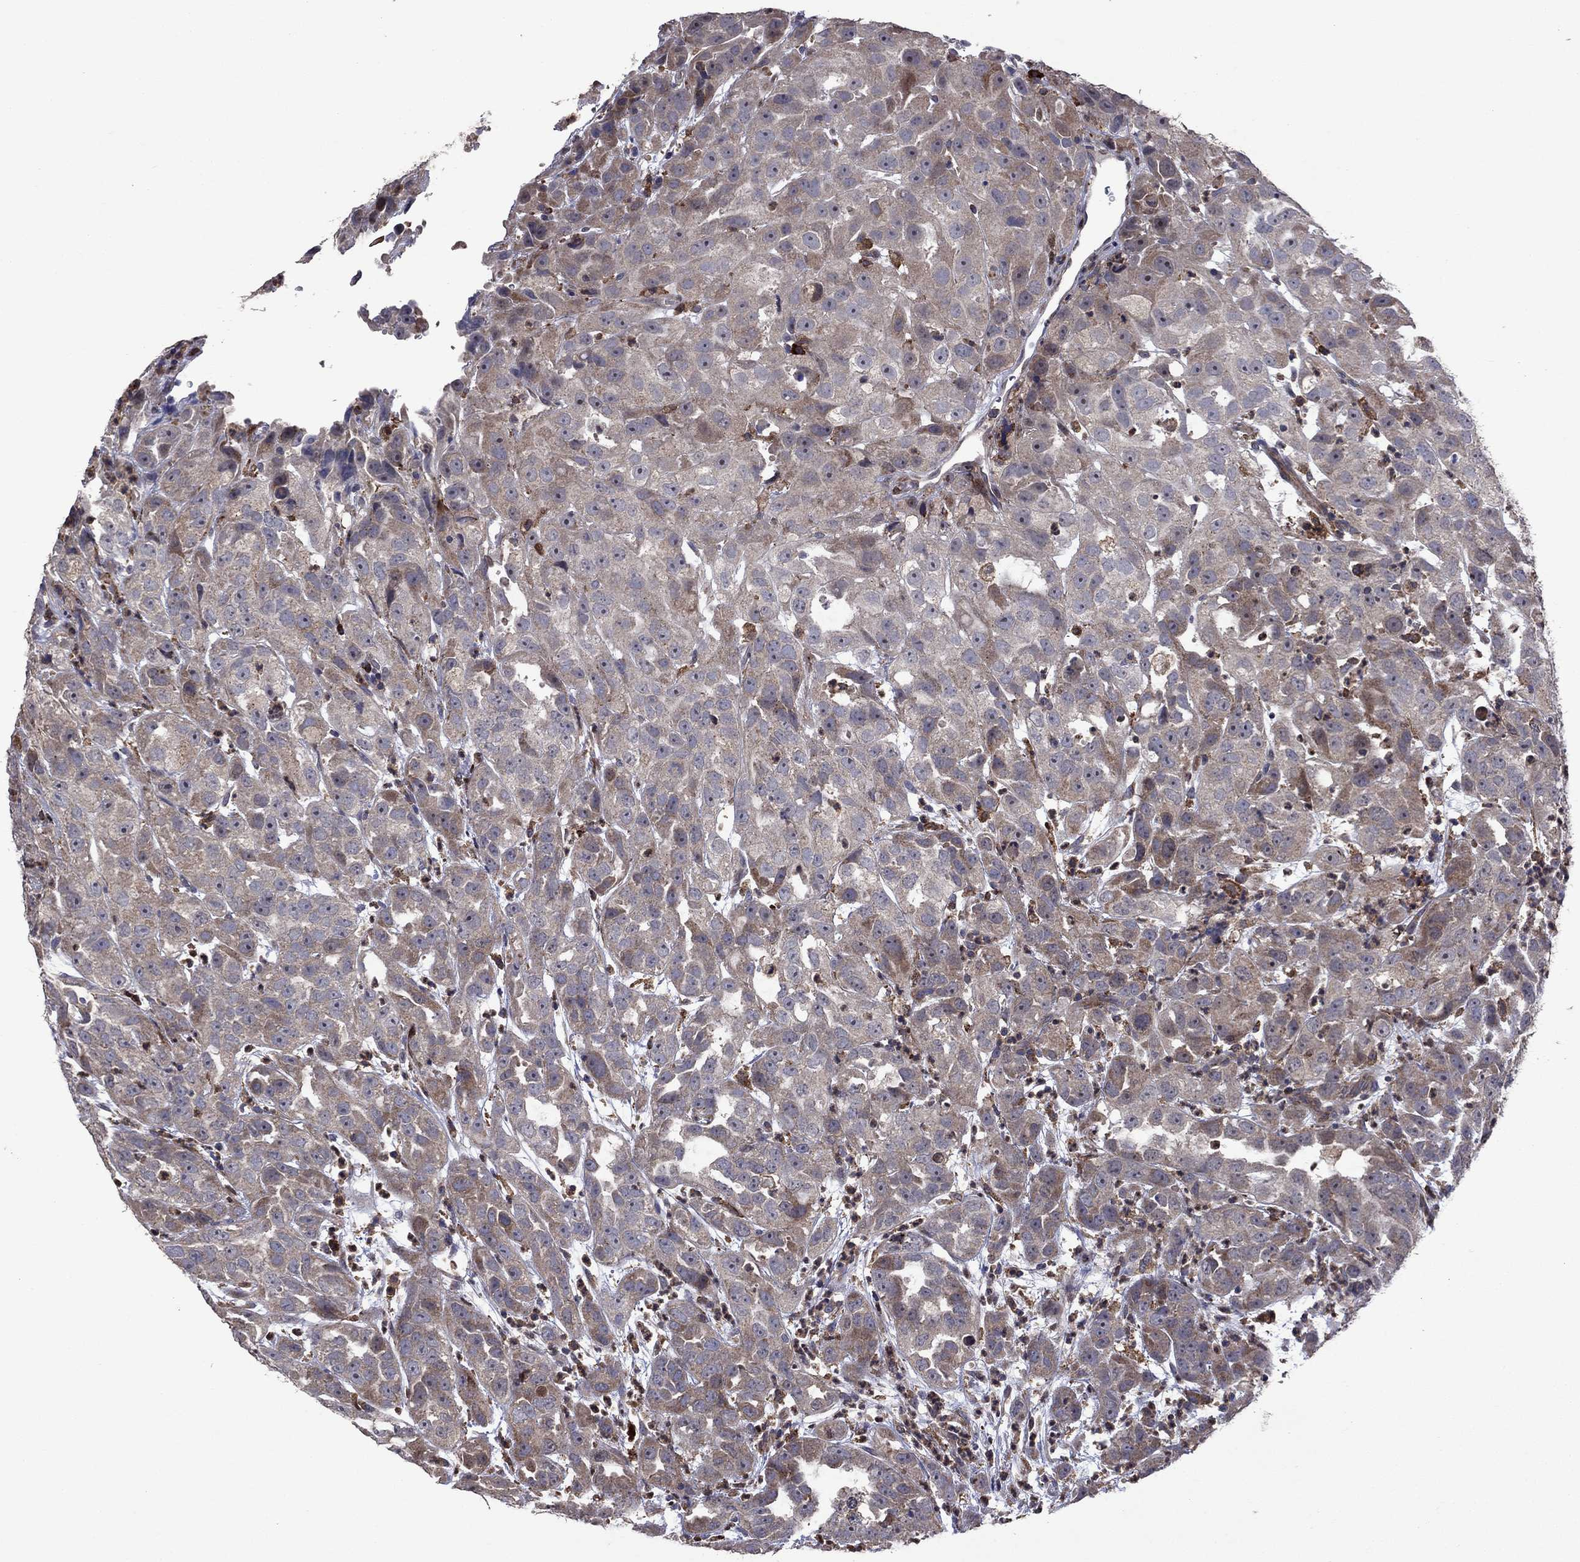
{"staining": {"intensity": "moderate", "quantity": "<25%", "location": "cytoplasmic/membranous"}, "tissue": "urothelial cancer", "cell_type": "Tumor cells", "image_type": "cancer", "snomed": [{"axis": "morphology", "description": "Urothelial carcinoma, High grade"}, {"axis": "topography", "description": "Urinary bladder"}], "caption": "This is a histology image of immunohistochemistry (IHC) staining of urothelial cancer, which shows moderate staining in the cytoplasmic/membranous of tumor cells.", "gene": "MEA1", "patient": {"sex": "female", "age": 41}}